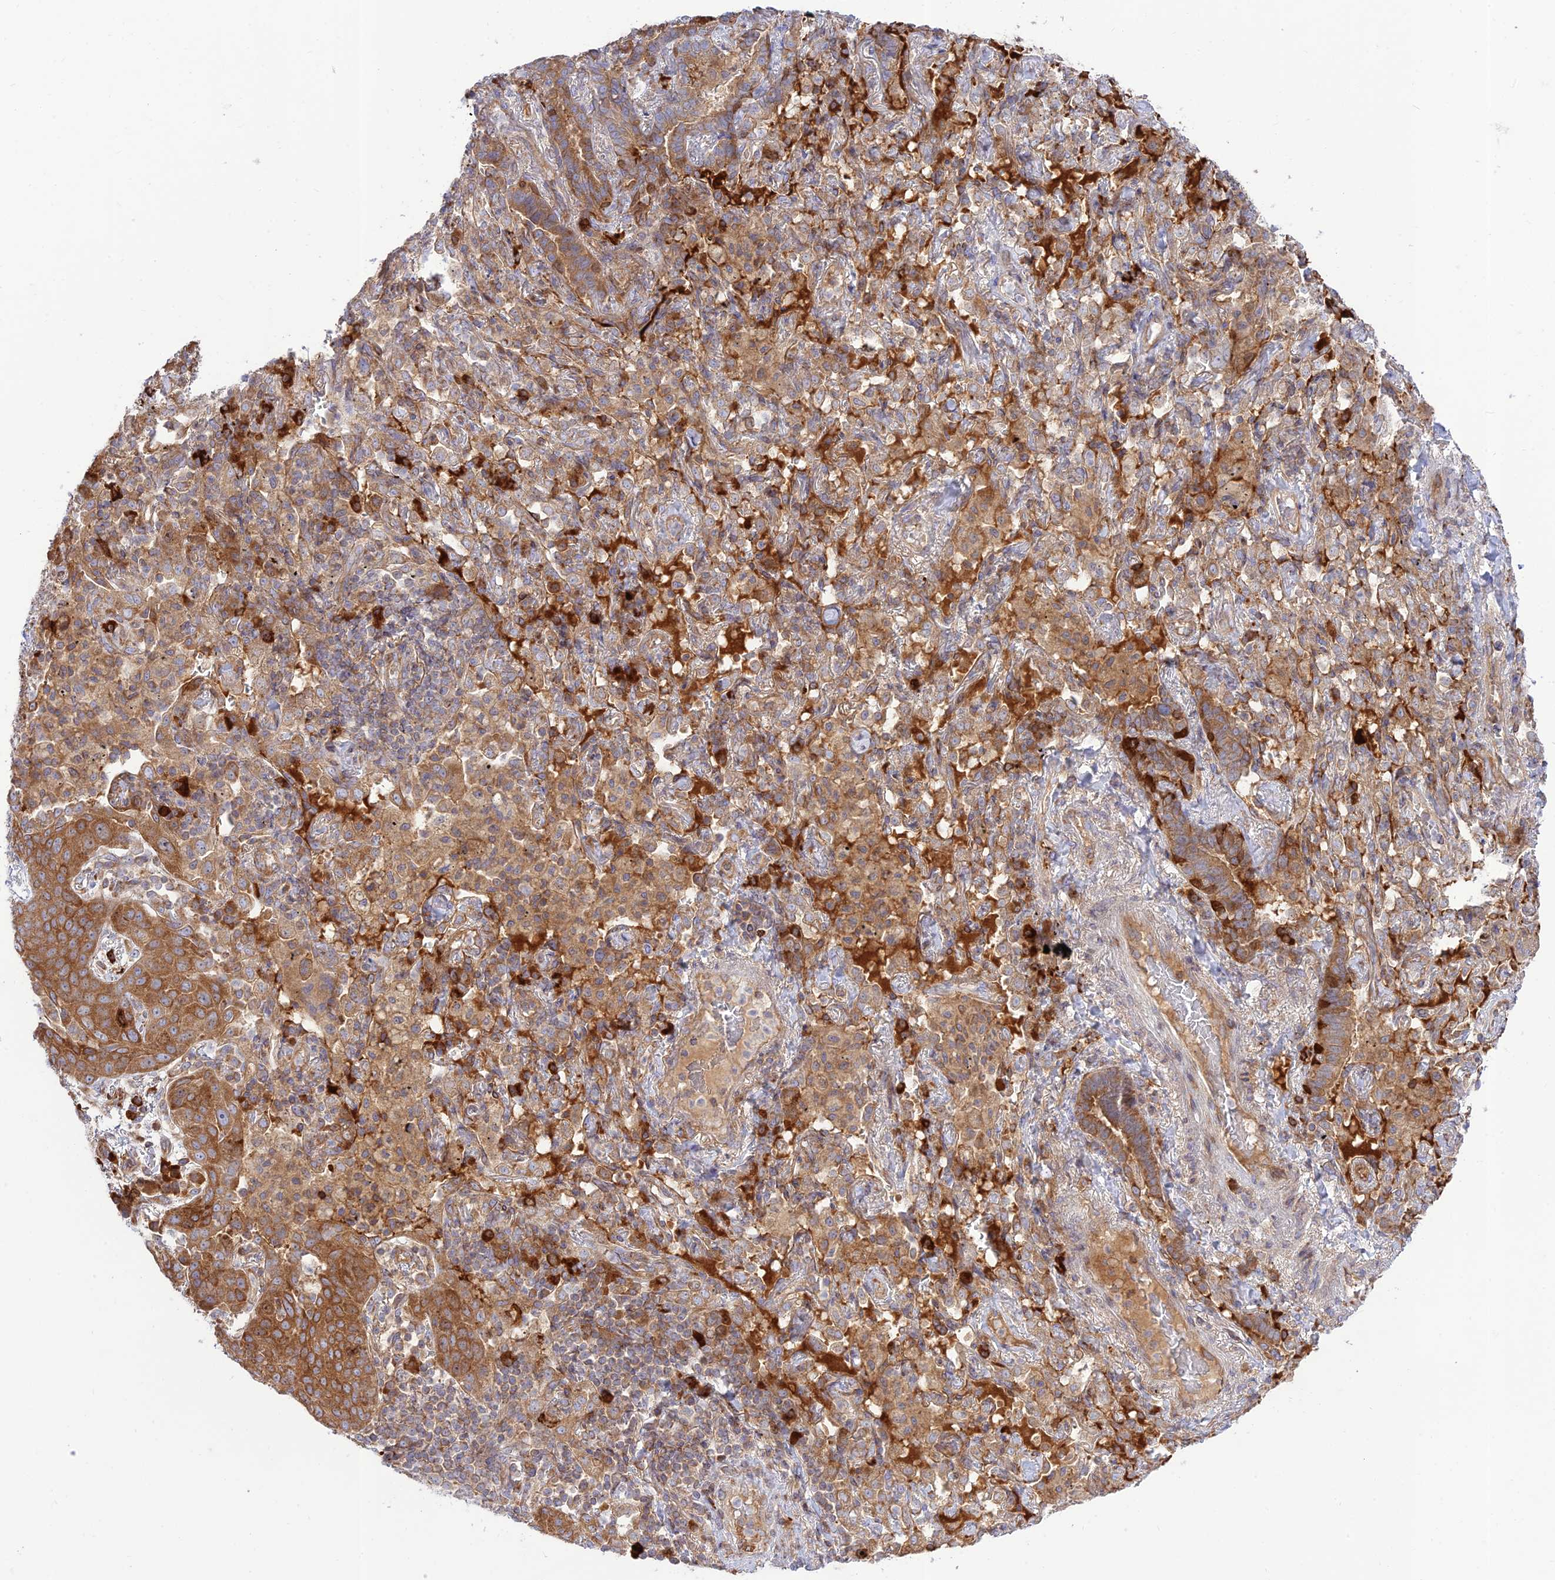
{"staining": {"intensity": "moderate", "quantity": ">75%", "location": "cytoplasmic/membranous"}, "tissue": "lung cancer", "cell_type": "Tumor cells", "image_type": "cancer", "snomed": [{"axis": "morphology", "description": "Squamous cell carcinoma, NOS"}, {"axis": "topography", "description": "Lung"}], "caption": "The photomicrograph shows staining of lung cancer, revealing moderate cytoplasmic/membranous protein expression (brown color) within tumor cells.", "gene": "PIMREG", "patient": {"sex": "female", "age": 70}}